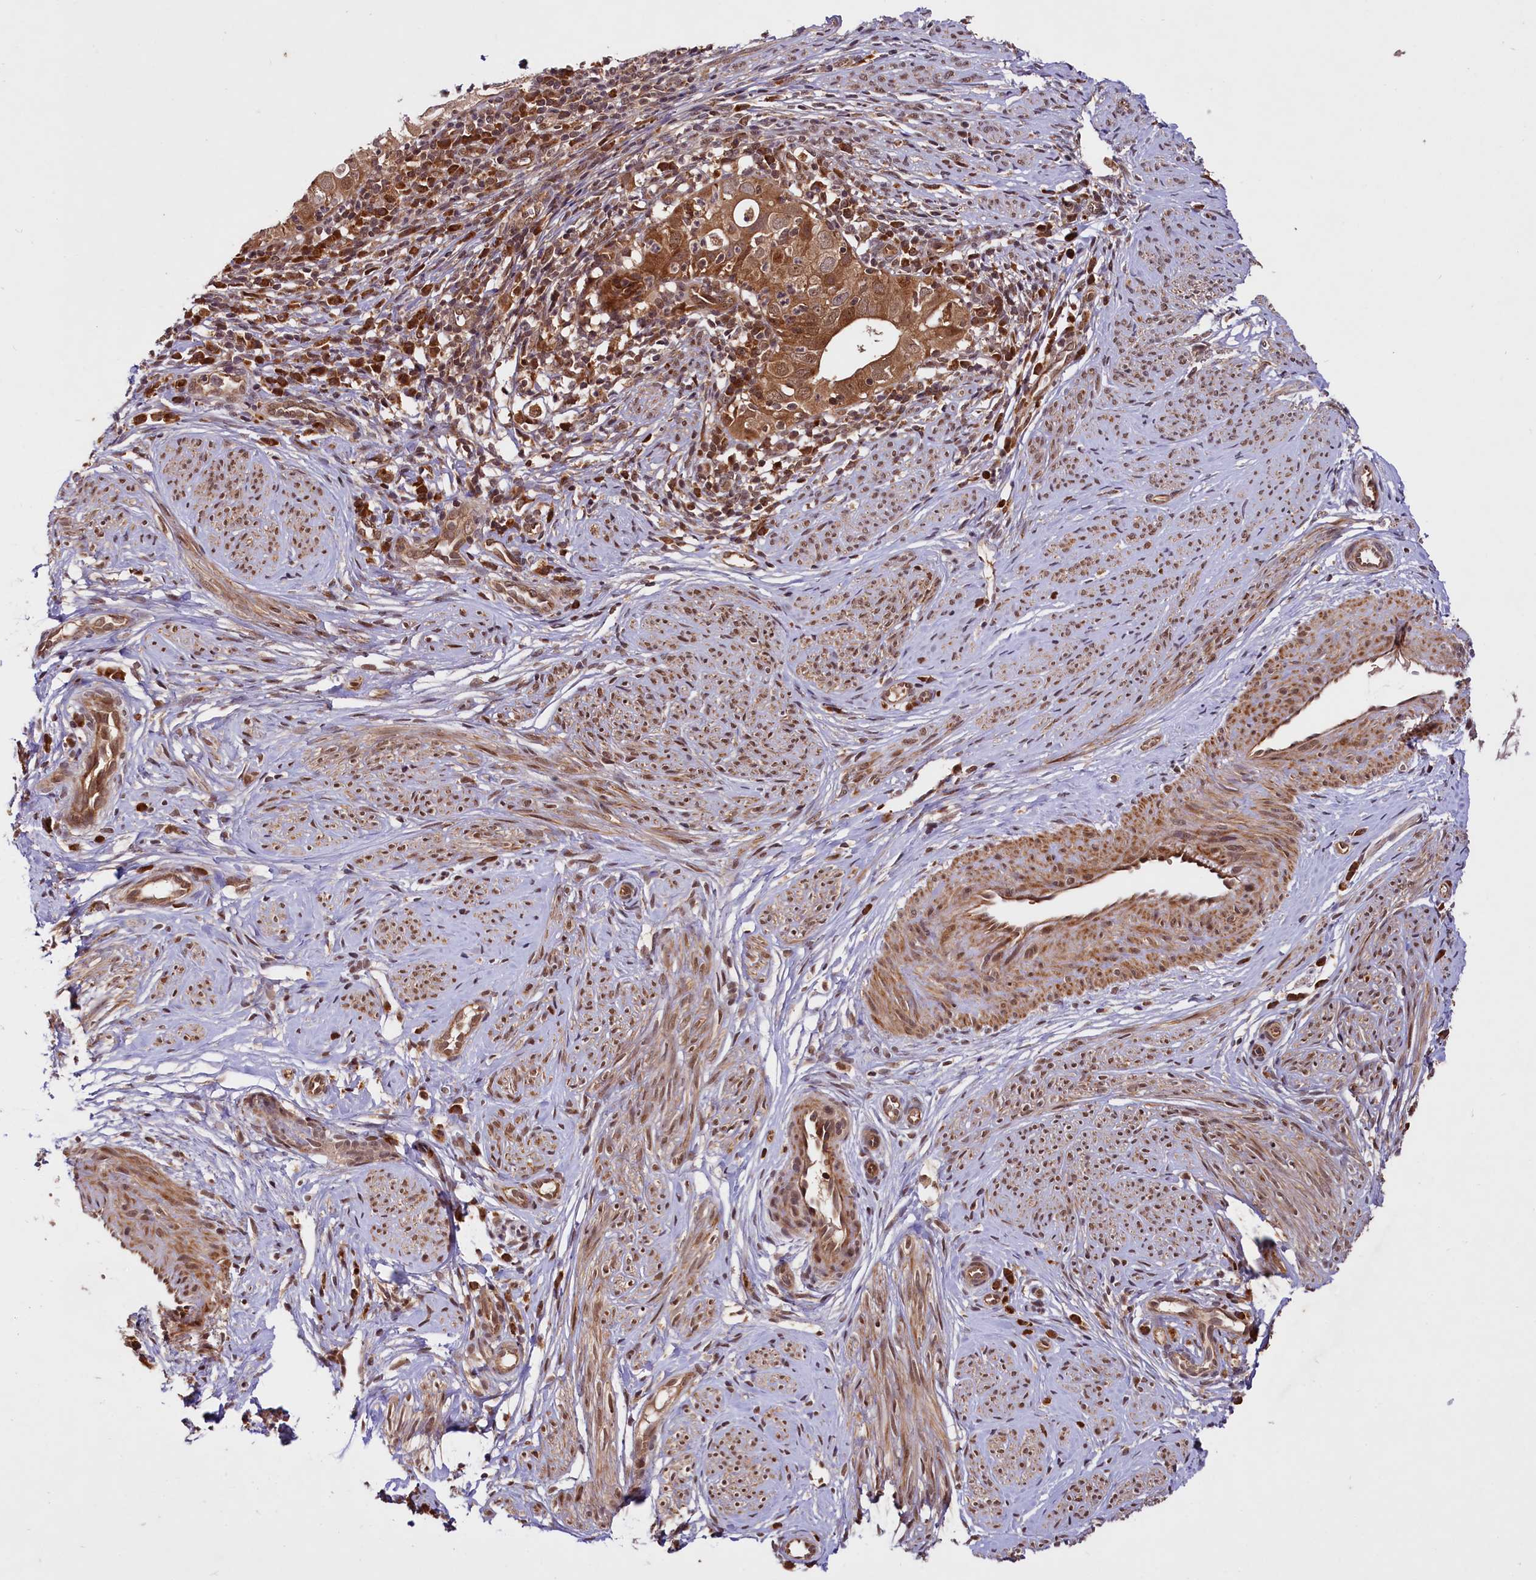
{"staining": {"intensity": "moderate", "quantity": ">75%", "location": "cytoplasmic/membranous,nuclear"}, "tissue": "cervical cancer", "cell_type": "Tumor cells", "image_type": "cancer", "snomed": [{"axis": "morphology", "description": "Adenocarcinoma, NOS"}, {"axis": "topography", "description": "Cervix"}], "caption": "Immunohistochemistry of human cervical adenocarcinoma exhibits medium levels of moderate cytoplasmic/membranous and nuclear positivity in about >75% of tumor cells.", "gene": "UBE3A", "patient": {"sex": "female", "age": 36}}